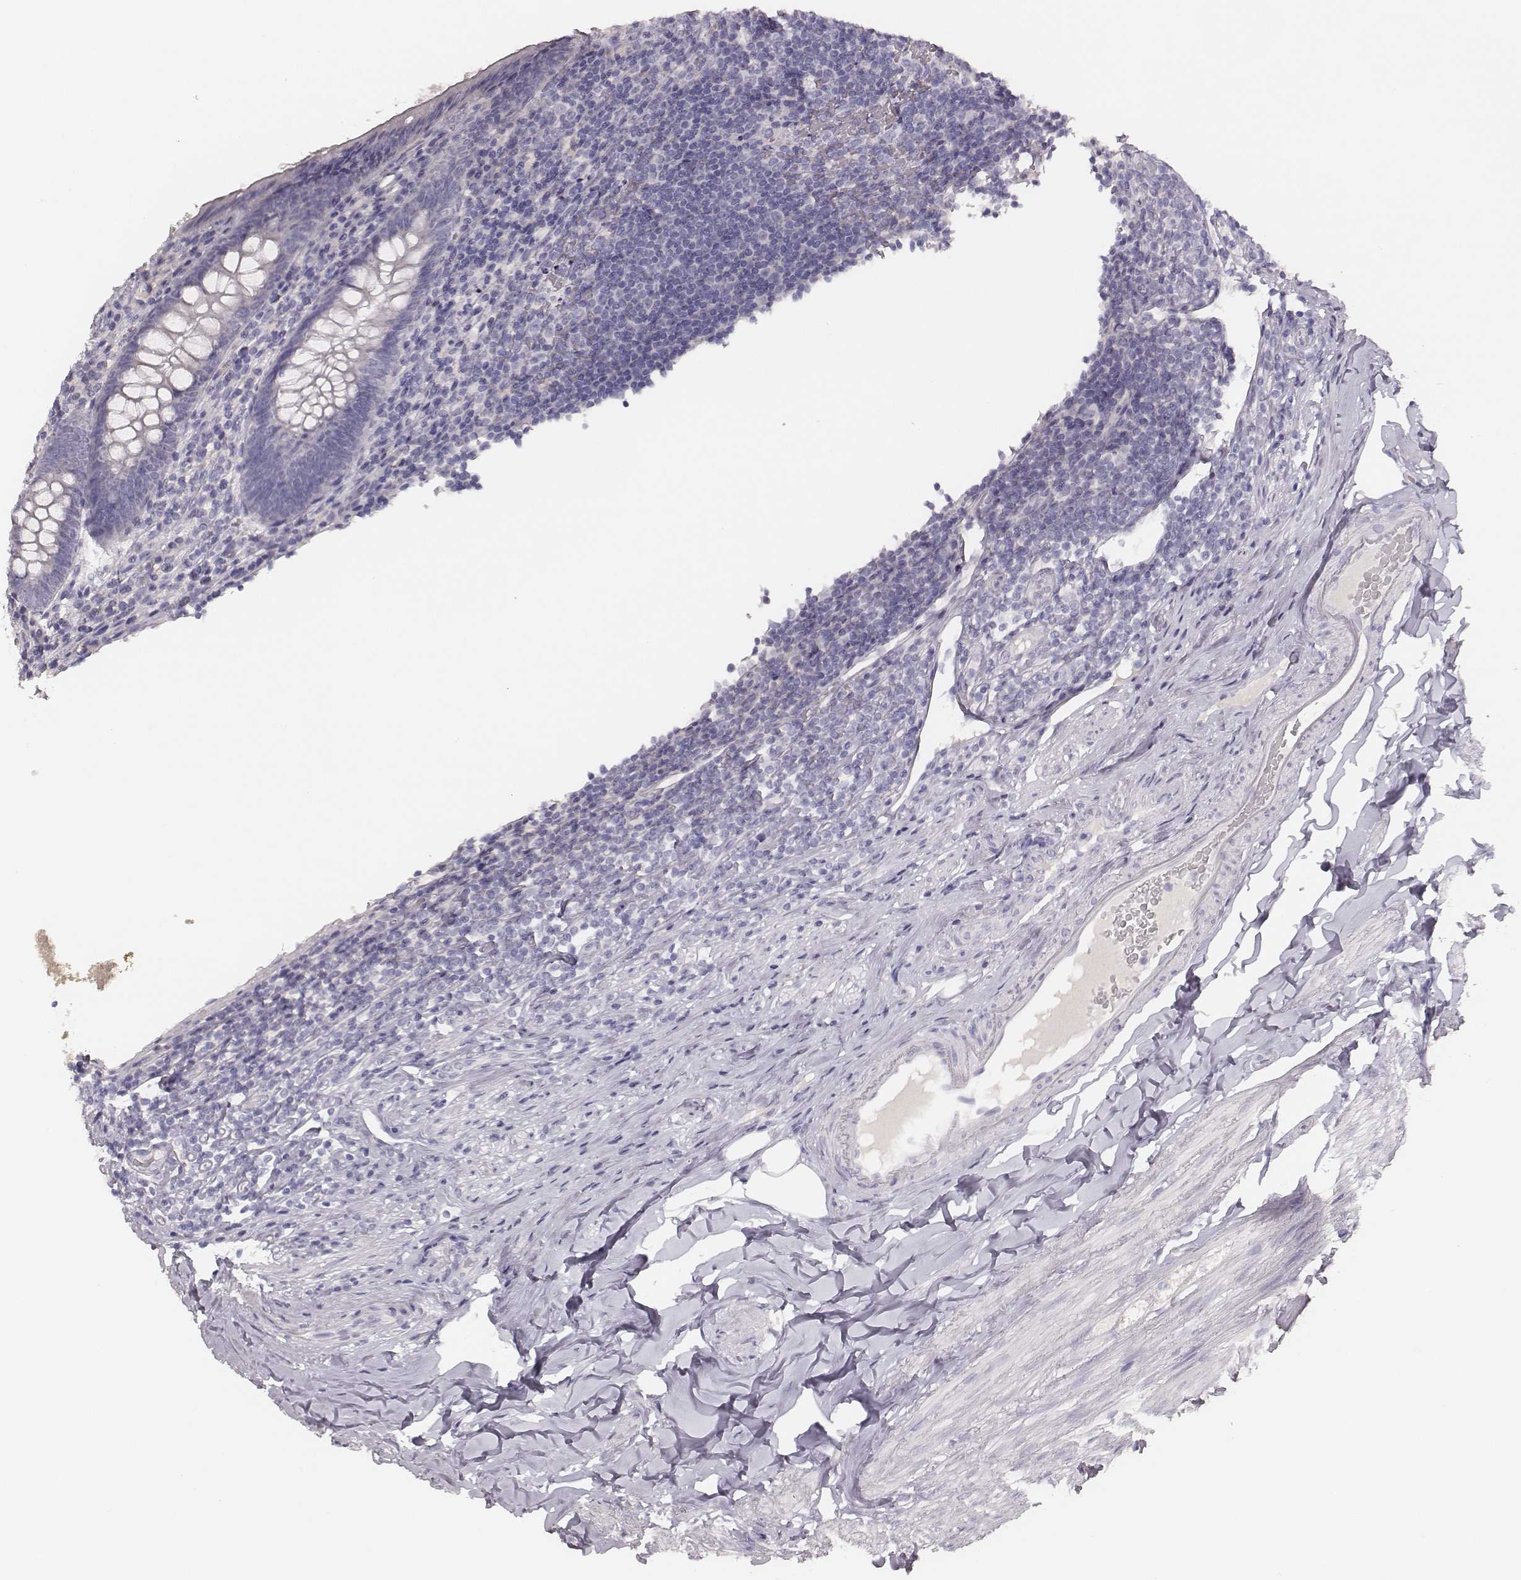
{"staining": {"intensity": "negative", "quantity": "none", "location": "none"}, "tissue": "appendix", "cell_type": "Glandular cells", "image_type": "normal", "snomed": [{"axis": "morphology", "description": "Normal tissue, NOS"}, {"axis": "topography", "description": "Appendix"}], "caption": "The IHC histopathology image has no significant staining in glandular cells of appendix. The staining was performed using DAB (3,3'-diaminobenzidine) to visualize the protein expression in brown, while the nuclei were stained in blue with hematoxylin (Magnification: 20x).", "gene": "MYH6", "patient": {"sex": "male", "age": 47}}